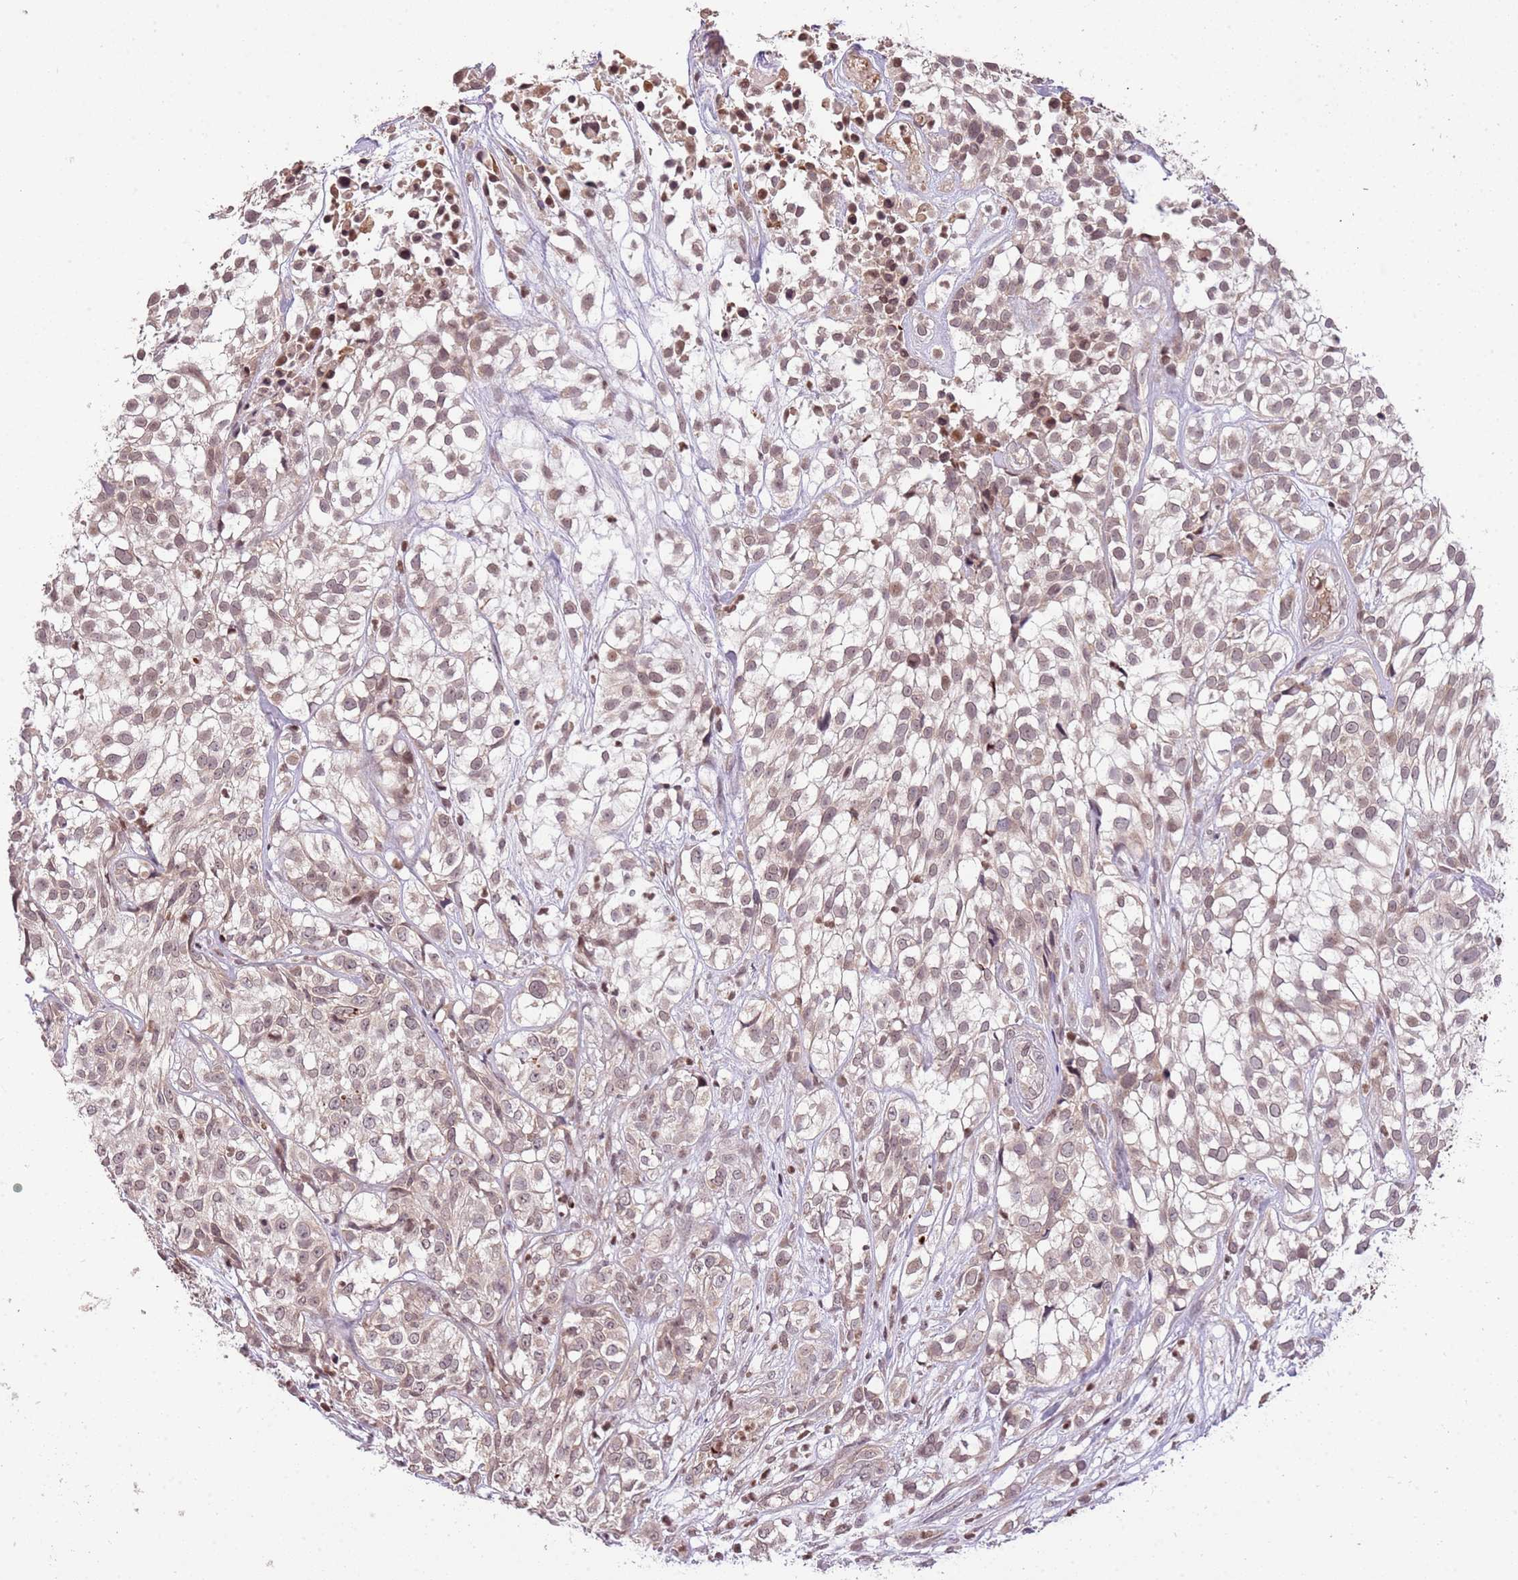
{"staining": {"intensity": "weak", "quantity": ">75%", "location": "nuclear"}, "tissue": "urothelial cancer", "cell_type": "Tumor cells", "image_type": "cancer", "snomed": [{"axis": "morphology", "description": "Urothelial carcinoma, High grade"}, {"axis": "topography", "description": "Urinary bladder"}], "caption": "A brown stain highlights weak nuclear positivity of a protein in urothelial cancer tumor cells.", "gene": "SAMSN1", "patient": {"sex": "male", "age": 56}}